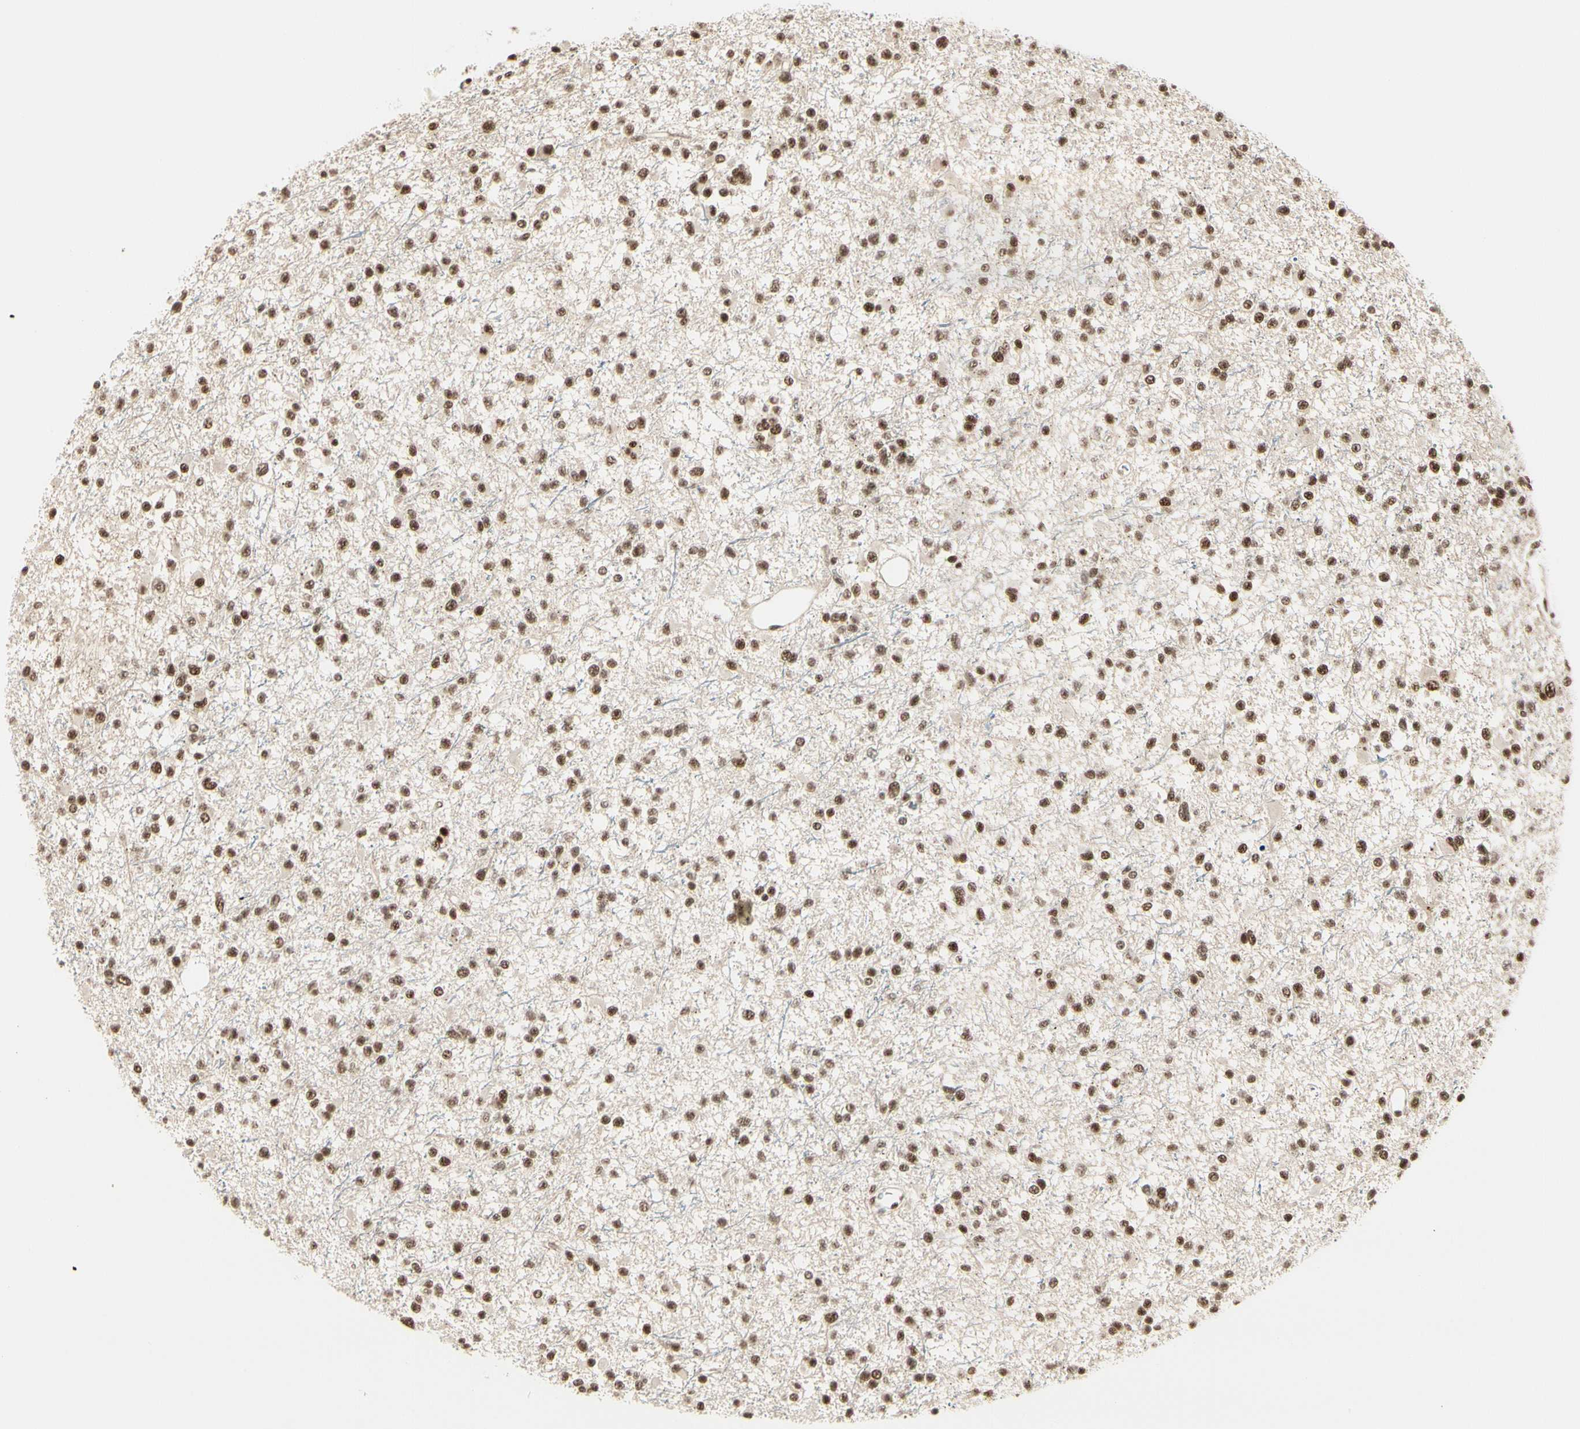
{"staining": {"intensity": "moderate", "quantity": ">75%", "location": "nuclear"}, "tissue": "glioma", "cell_type": "Tumor cells", "image_type": "cancer", "snomed": [{"axis": "morphology", "description": "Glioma, malignant, Low grade"}, {"axis": "topography", "description": "Brain"}], "caption": "Moderate nuclear expression is identified in about >75% of tumor cells in low-grade glioma (malignant).", "gene": "HEXIM1", "patient": {"sex": "female", "age": 22}}